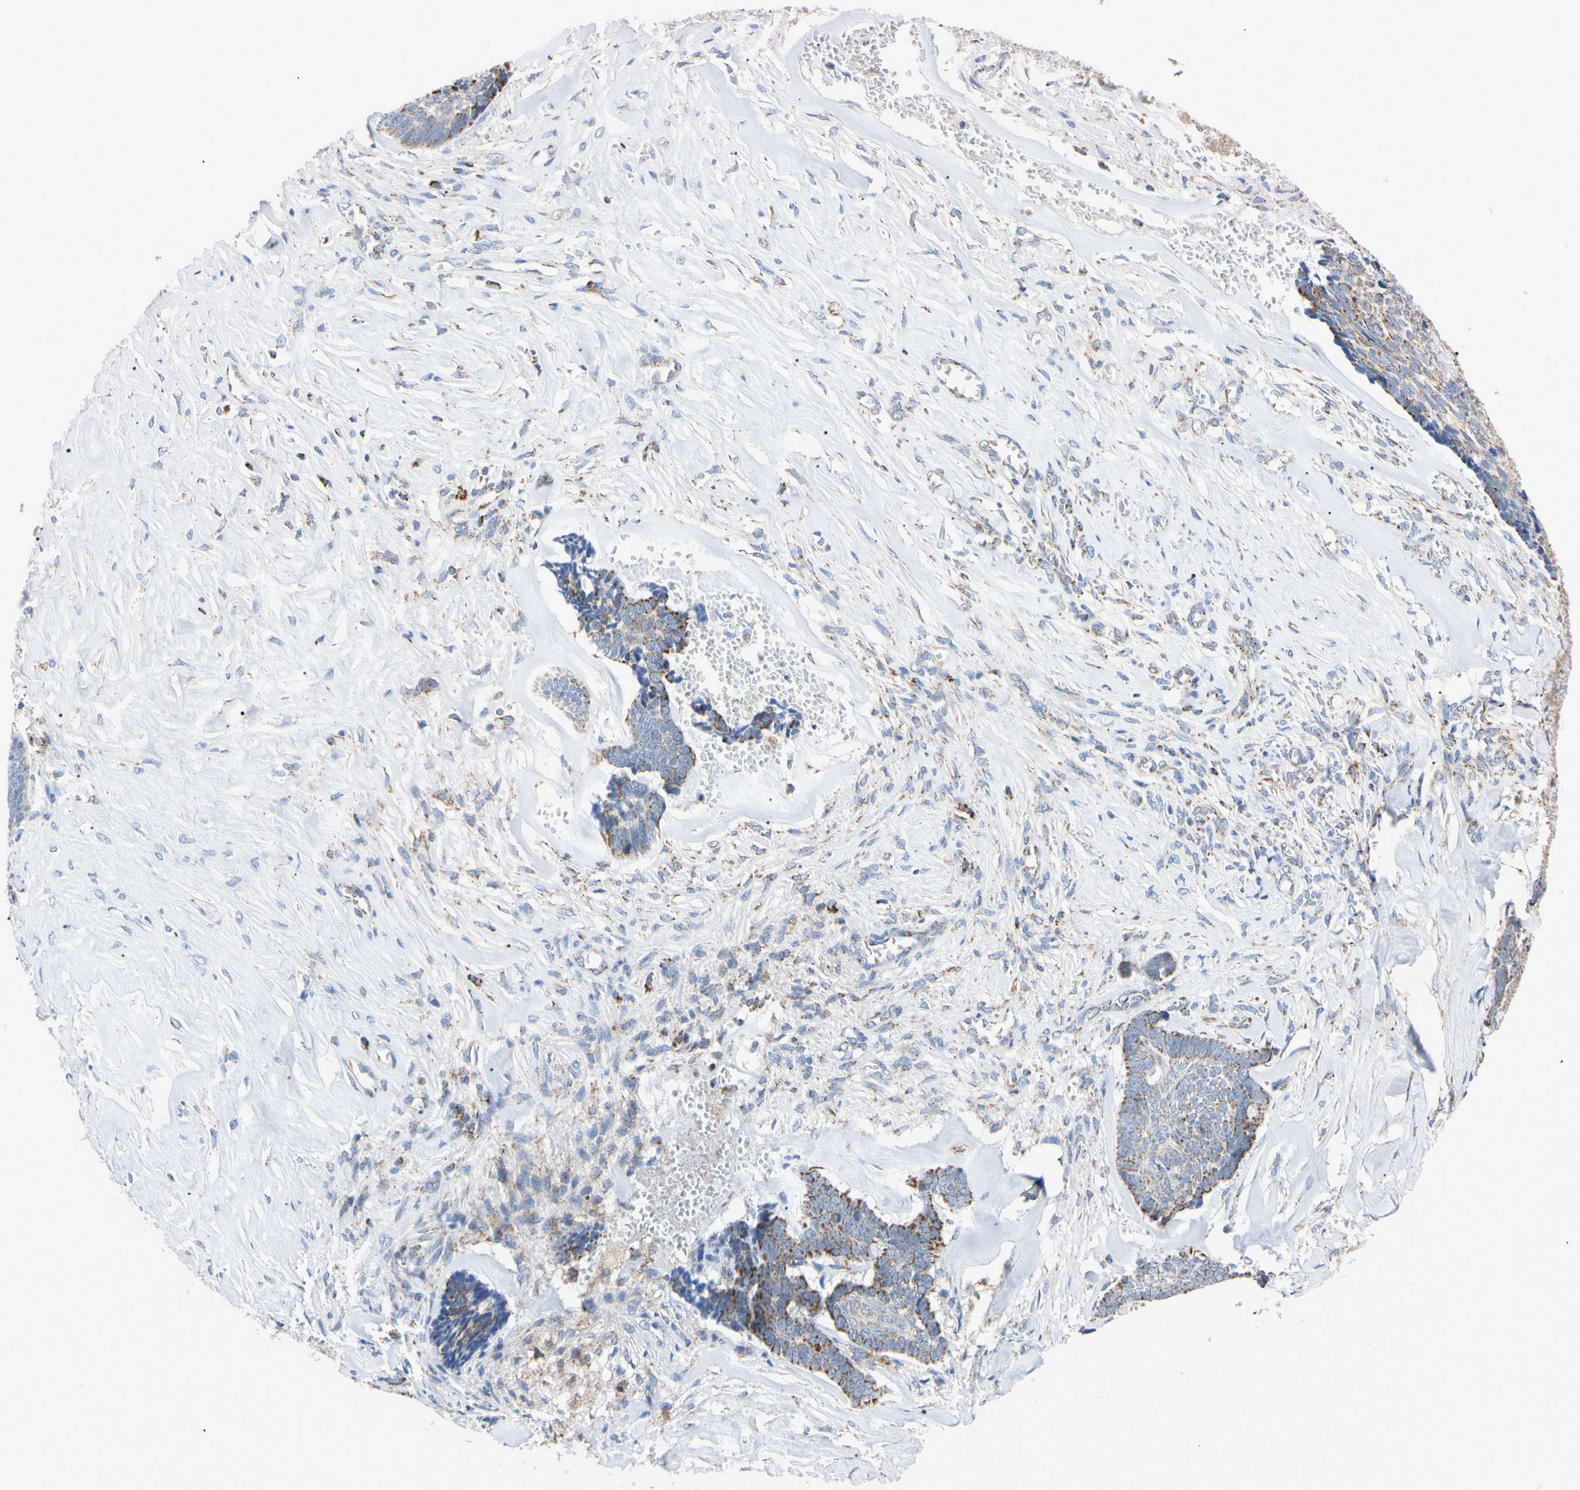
{"staining": {"intensity": "moderate", "quantity": ">75%", "location": "cytoplasmic/membranous"}, "tissue": "skin cancer", "cell_type": "Tumor cells", "image_type": "cancer", "snomed": [{"axis": "morphology", "description": "Basal cell carcinoma"}, {"axis": "topography", "description": "Skin"}], "caption": "DAB immunohistochemical staining of human skin cancer shows moderate cytoplasmic/membranous protein expression in about >75% of tumor cells. The staining was performed using DAB (3,3'-diaminobenzidine), with brown indicating positive protein expression. Nuclei are stained blue with hematoxylin.", "gene": "CLPP", "patient": {"sex": "male", "age": 84}}